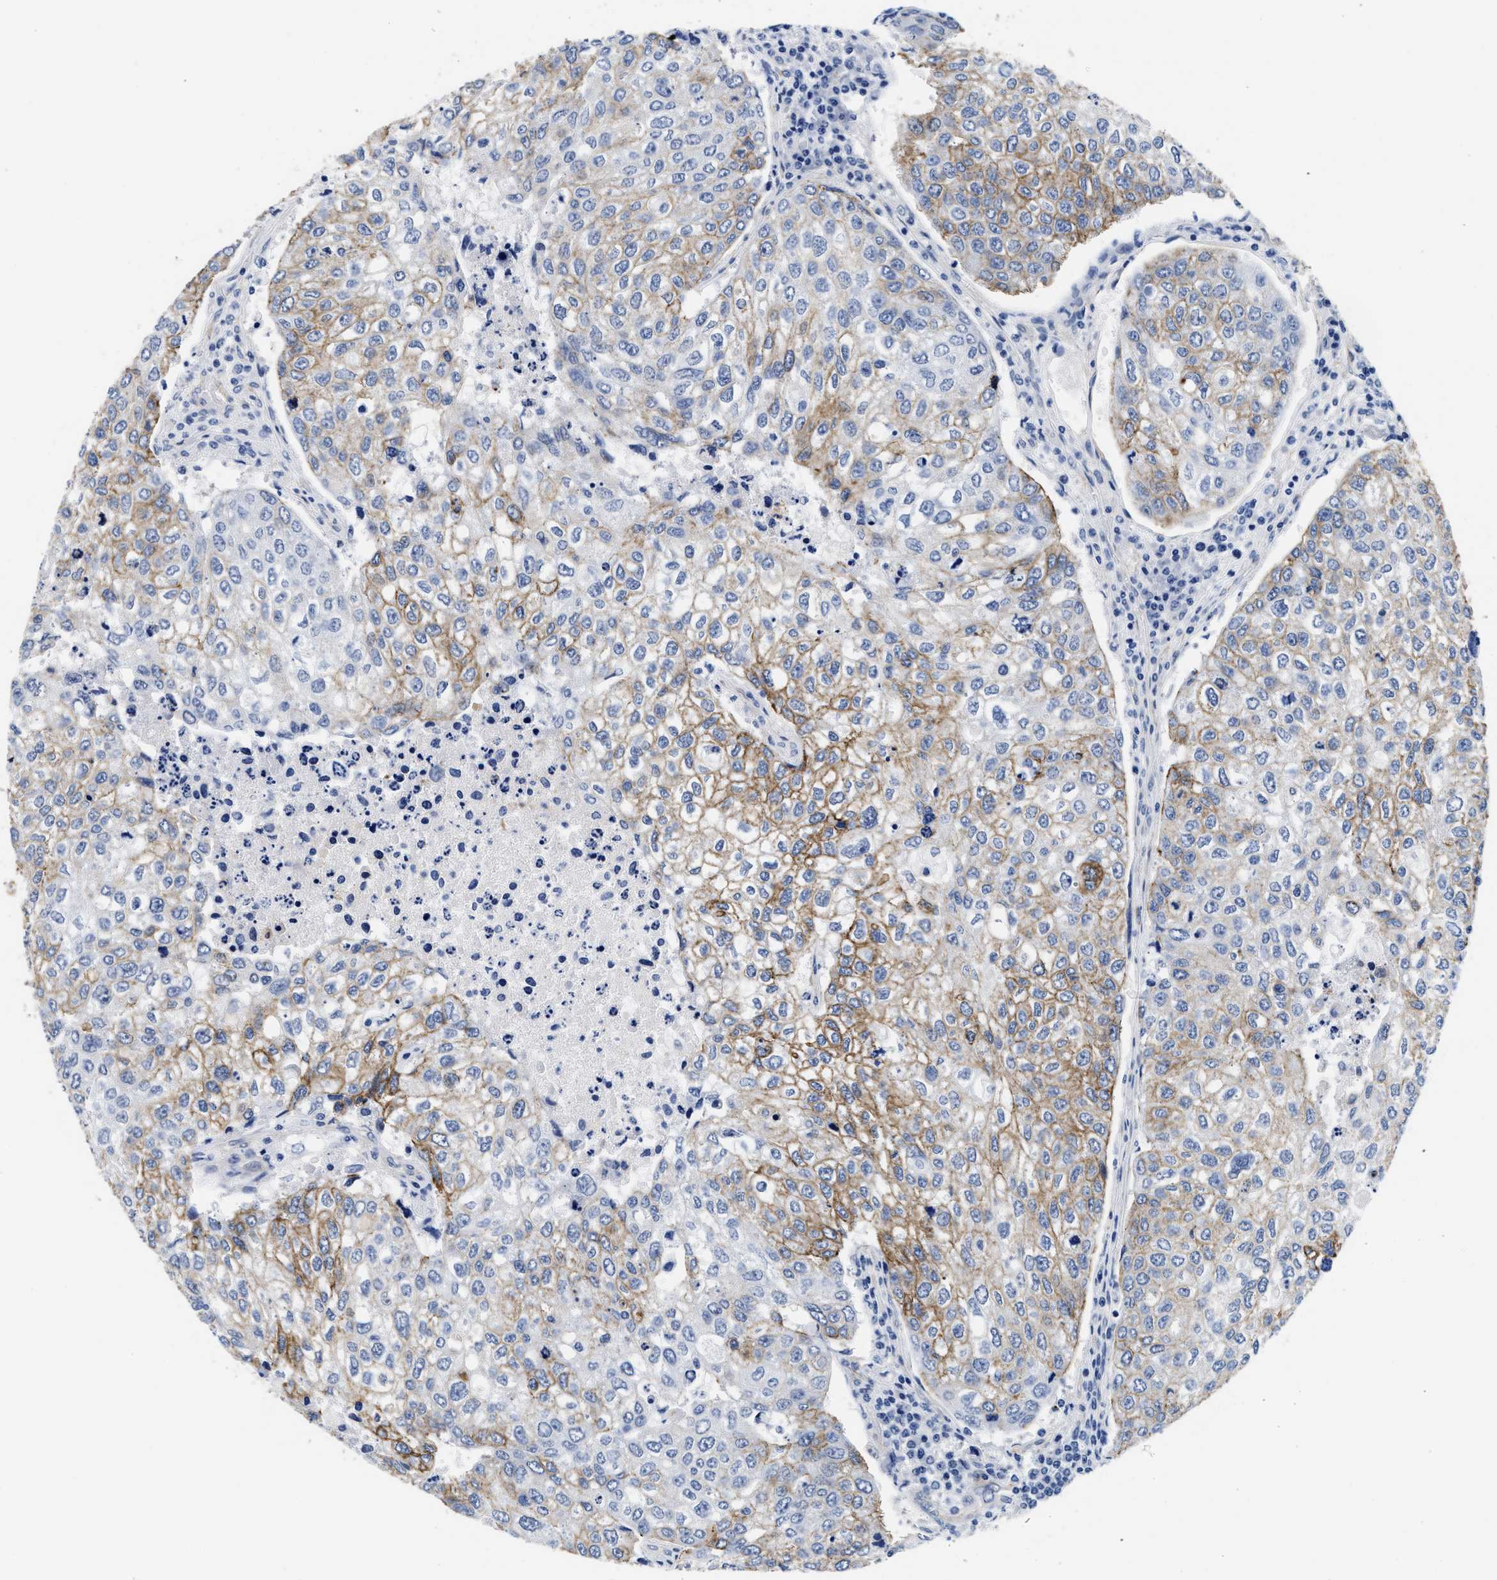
{"staining": {"intensity": "moderate", "quantity": "25%-75%", "location": "cytoplasmic/membranous"}, "tissue": "urothelial cancer", "cell_type": "Tumor cells", "image_type": "cancer", "snomed": [{"axis": "morphology", "description": "Urothelial carcinoma, High grade"}, {"axis": "topography", "description": "Lymph node"}, {"axis": "topography", "description": "Urinary bladder"}], "caption": "This is an image of immunohistochemistry staining of urothelial cancer, which shows moderate expression in the cytoplasmic/membranous of tumor cells.", "gene": "TRIM29", "patient": {"sex": "male", "age": 51}}